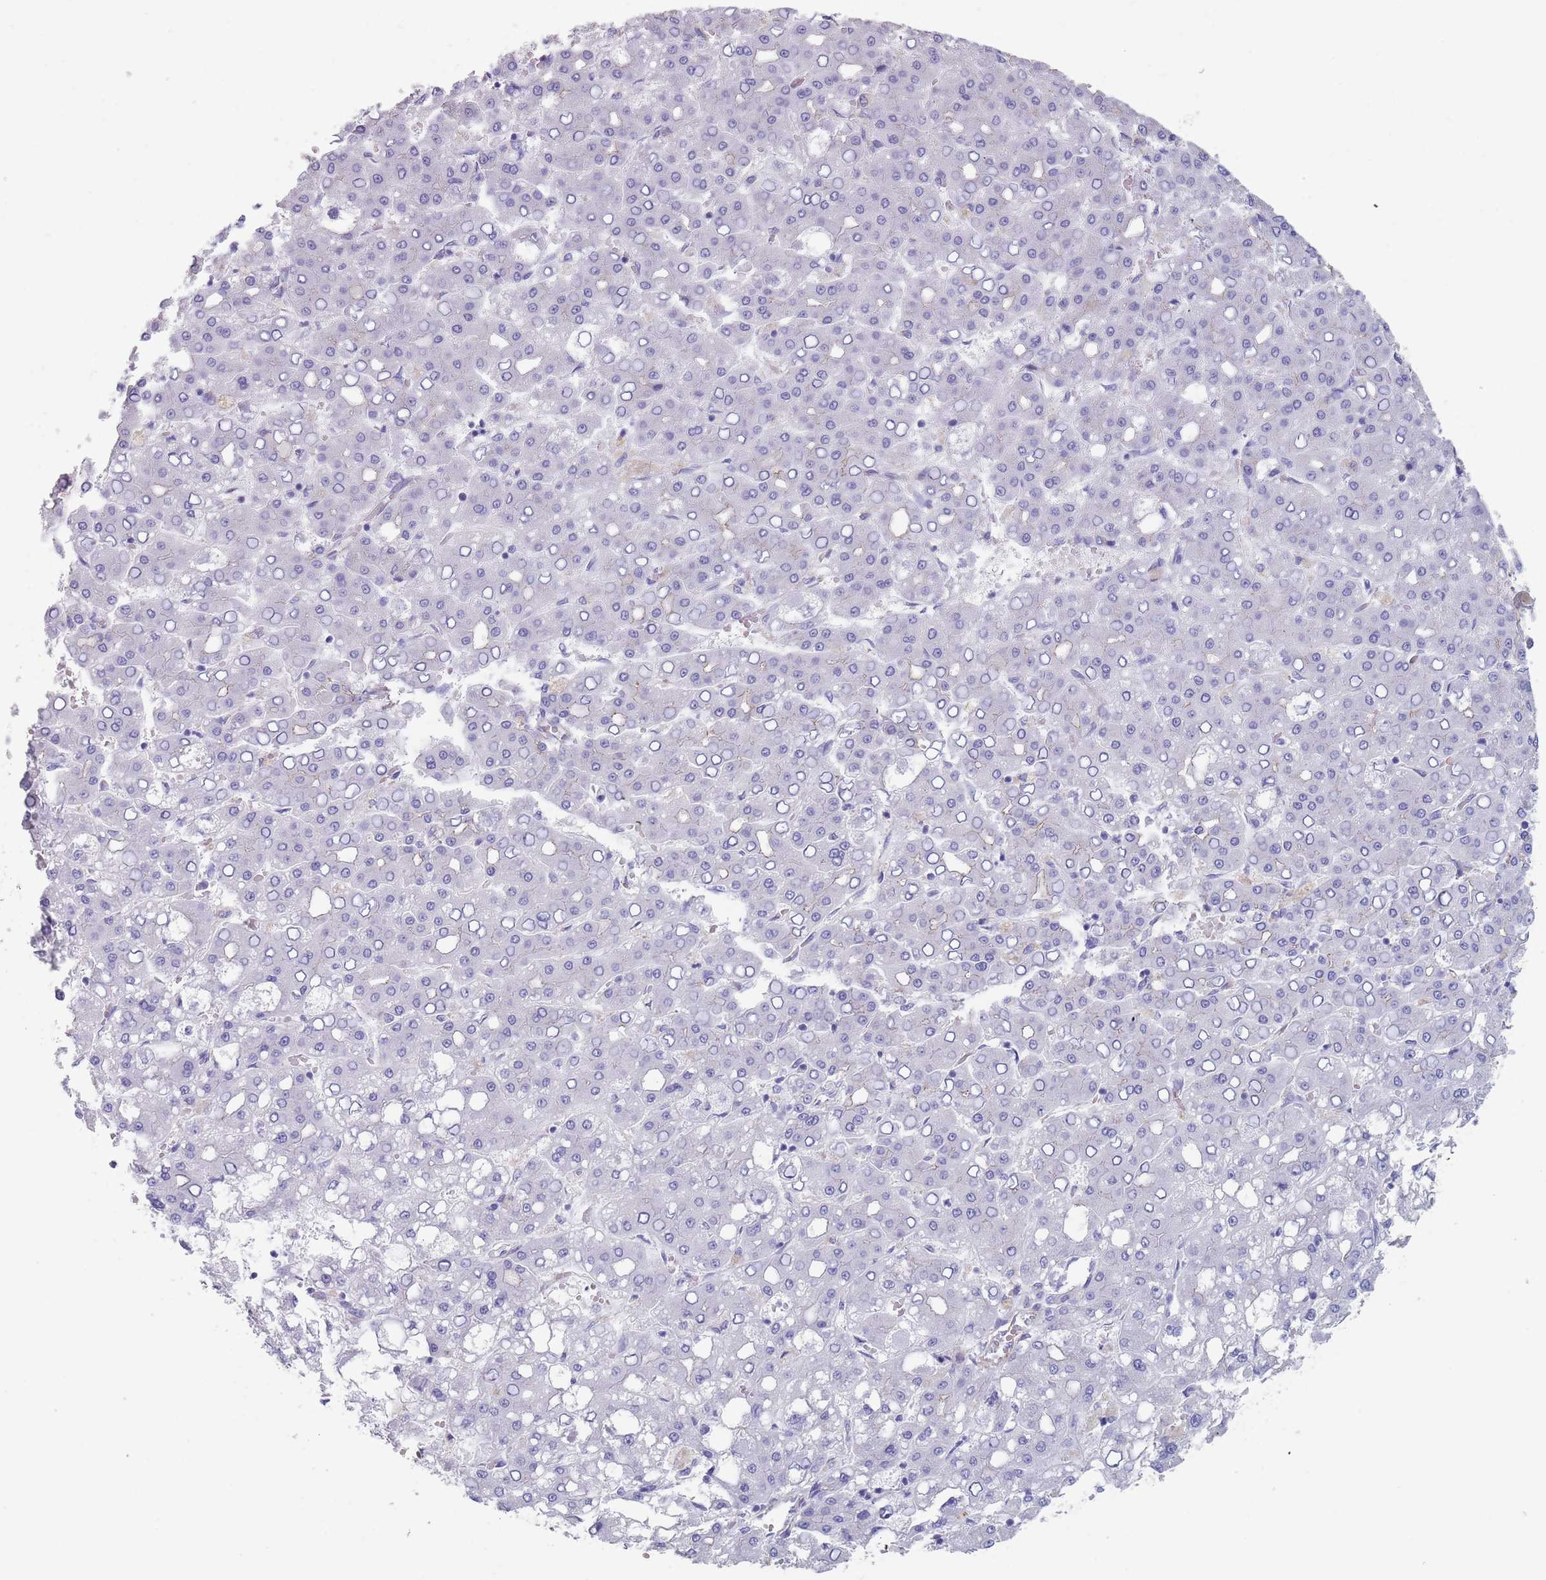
{"staining": {"intensity": "negative", "quantity": "none", "location": "none"}, "tissue": "liver cancer", "cell_type": "Tumor cells", "image_type": "cancer", "snomed": [{"axis": "morphology", "description": "Carcinoma, Hepatocellular, NOS"}, {"axis": "topography", "description": "Liver"}], "caption": "Immunohistochemistry histopathology image of liver hepatocellular carcinoma stained for a protein (brown), which exhibits no staining in tumor cells.", "gene": "OR5A2", "patient": {"sex": "male", "age": 65}}